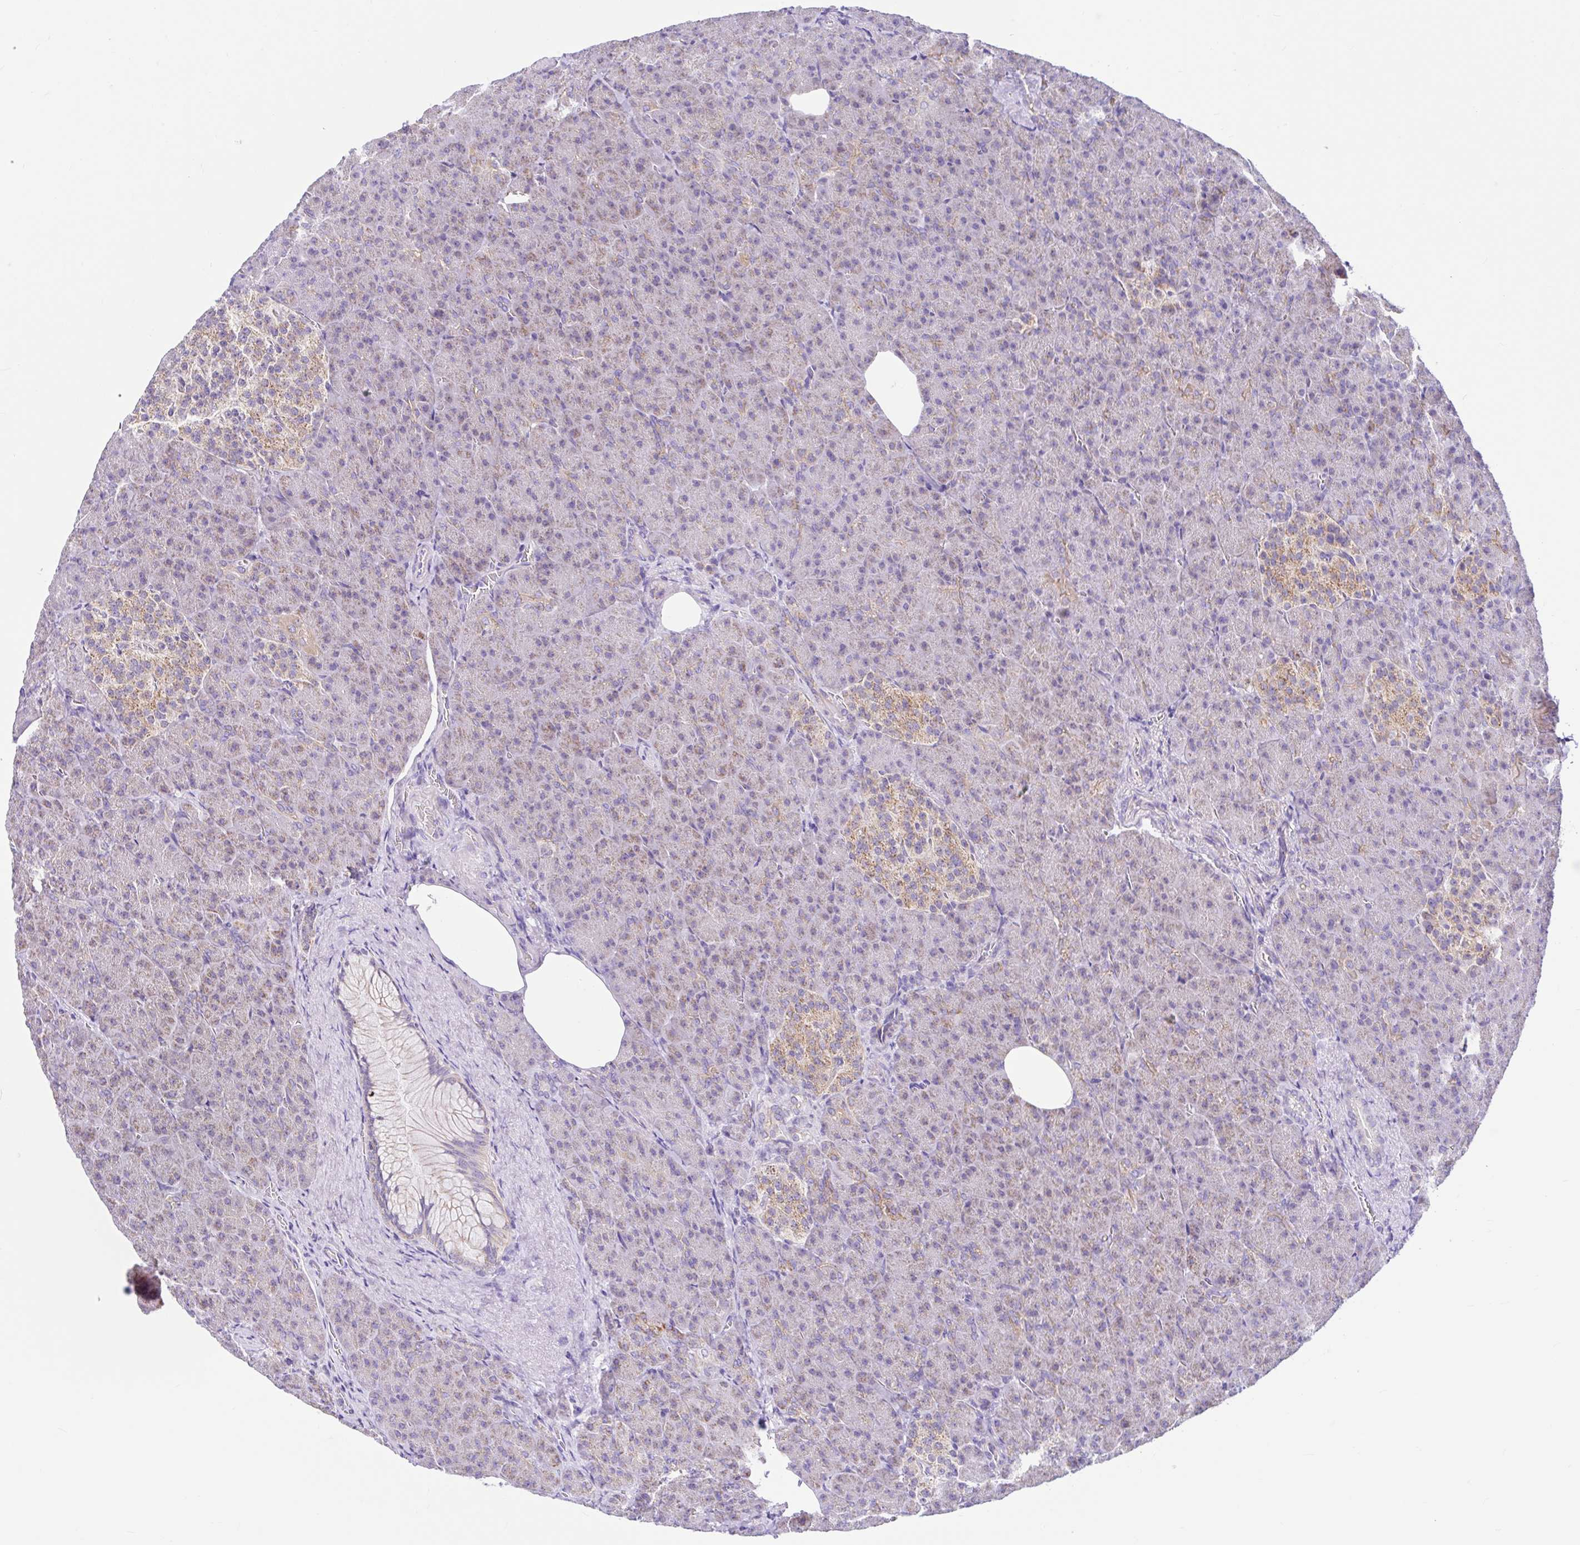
{"staining": {"intensity": "moderate", "quantity": "<25%", "location": "cytoplasmic/membranous"}, "tissue": "pancreas", "cell_type": "Exocrine glandular cells", "image_type": "normal", "snomed": [{"axis": "morphology", "description": "Normal tissue, NOS"}, {"axis": "topography", "description": "Pancreas"}], "caption": "This photomicrograph shows unremarkable pancreas stained with immunohistochemistry (IHC) to label a protein in brown. The cytoplasmic/membranous of exocrine glandular cells show moderate positivity for the protein. Nuclei are counter-stained blue.", "gene": "NDUFS2", "patient": {"sex": "female", "age": 74}}